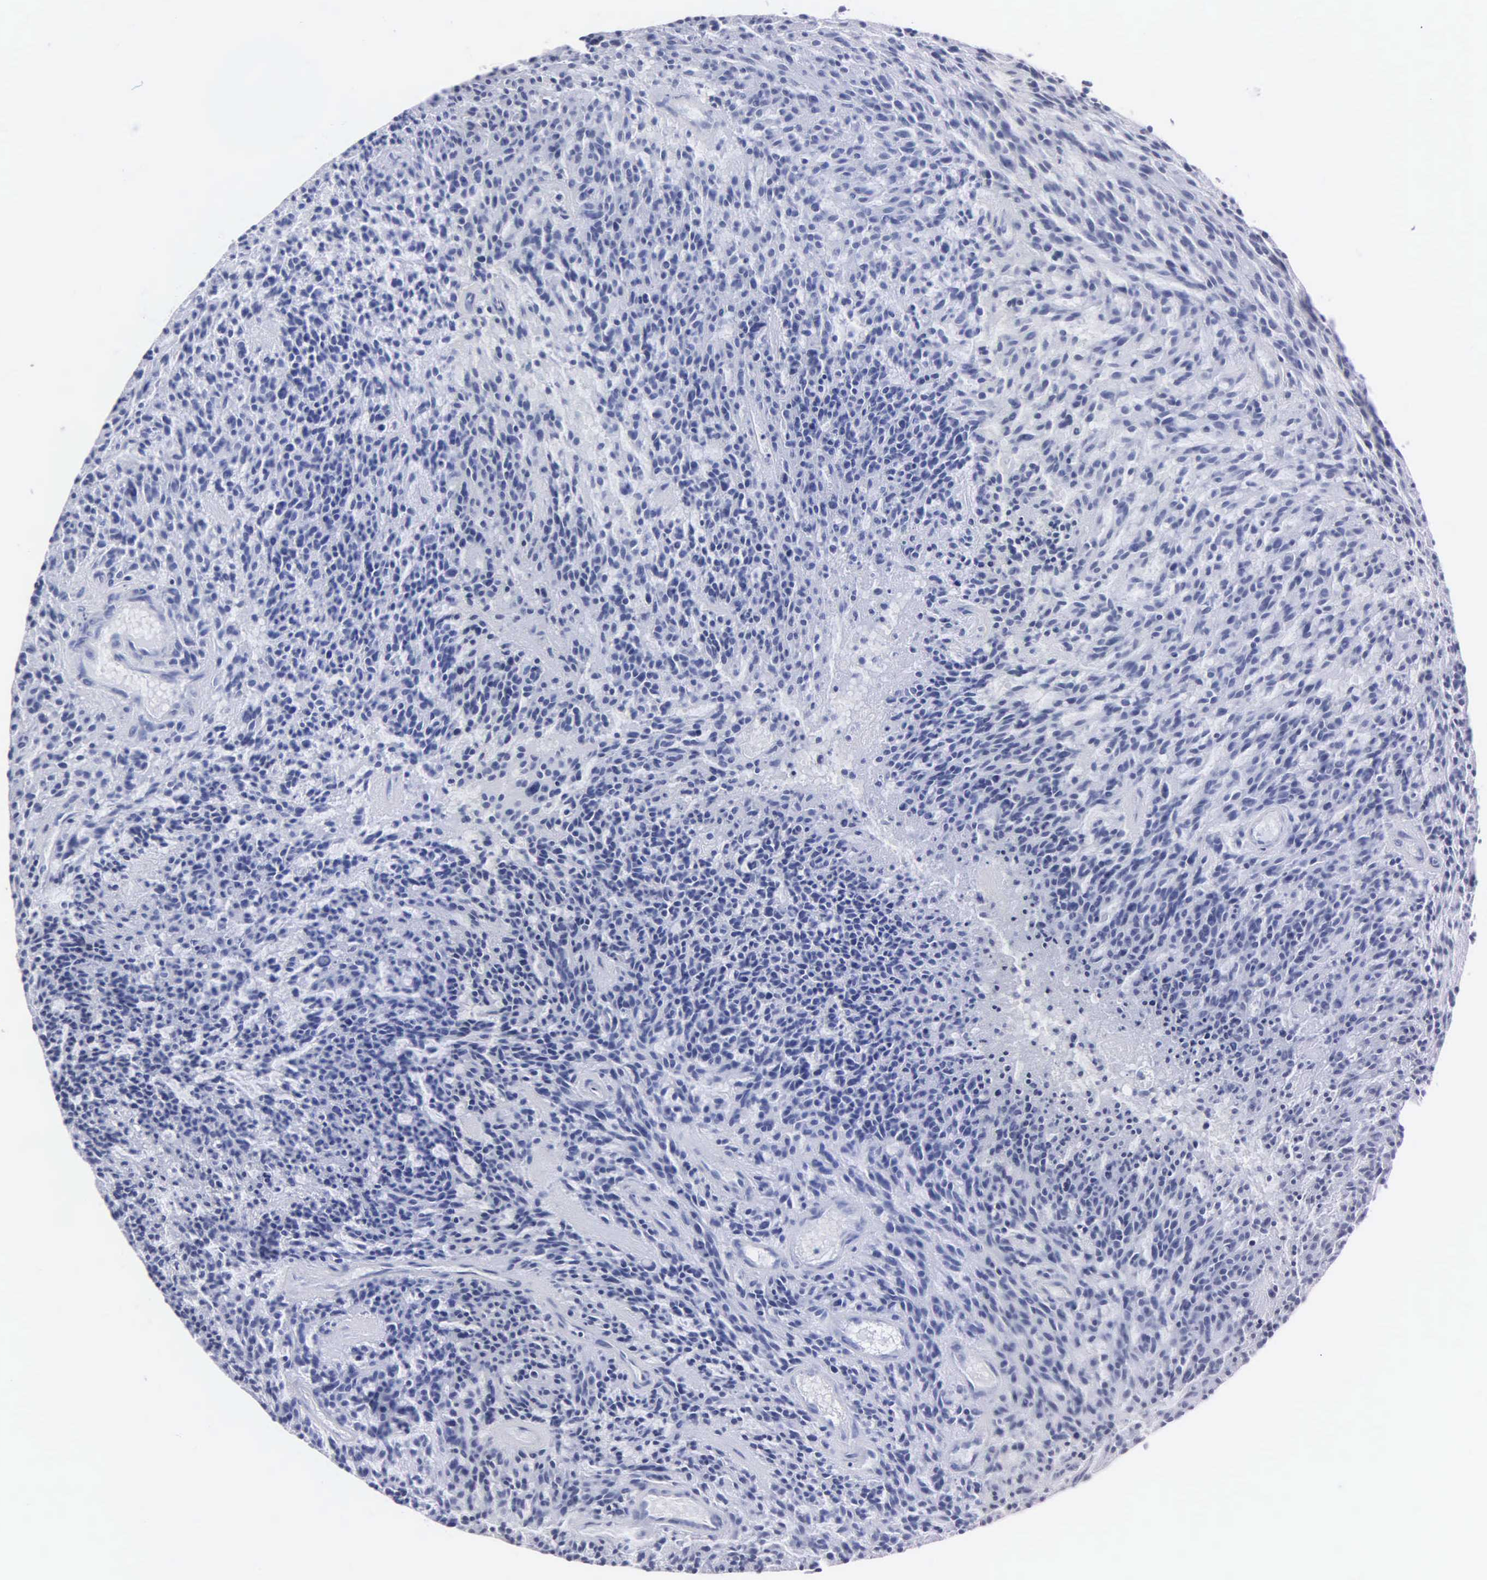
{"staining": {"intensity": "negative", "quantity": "none", "location": "none"}, "tissue": "glioma", "cell_type": "Tumor cells", "image_type": "cancer", "snomed": [{"axis": "morphology", "description": "Glioma, malignant, High grade"}, {"axis": "topography", "description": "Brain"}], "caption": "The micrograph displays no staining of tumor cells in malignant high-grade glioma. (Brightfield microscopy of DAB (3,3'-diaminobenzidine) immunohistochemistry (IHC) at high magnification).", "gene": "MB", "patient": {"sex": "female", "age": 13}}